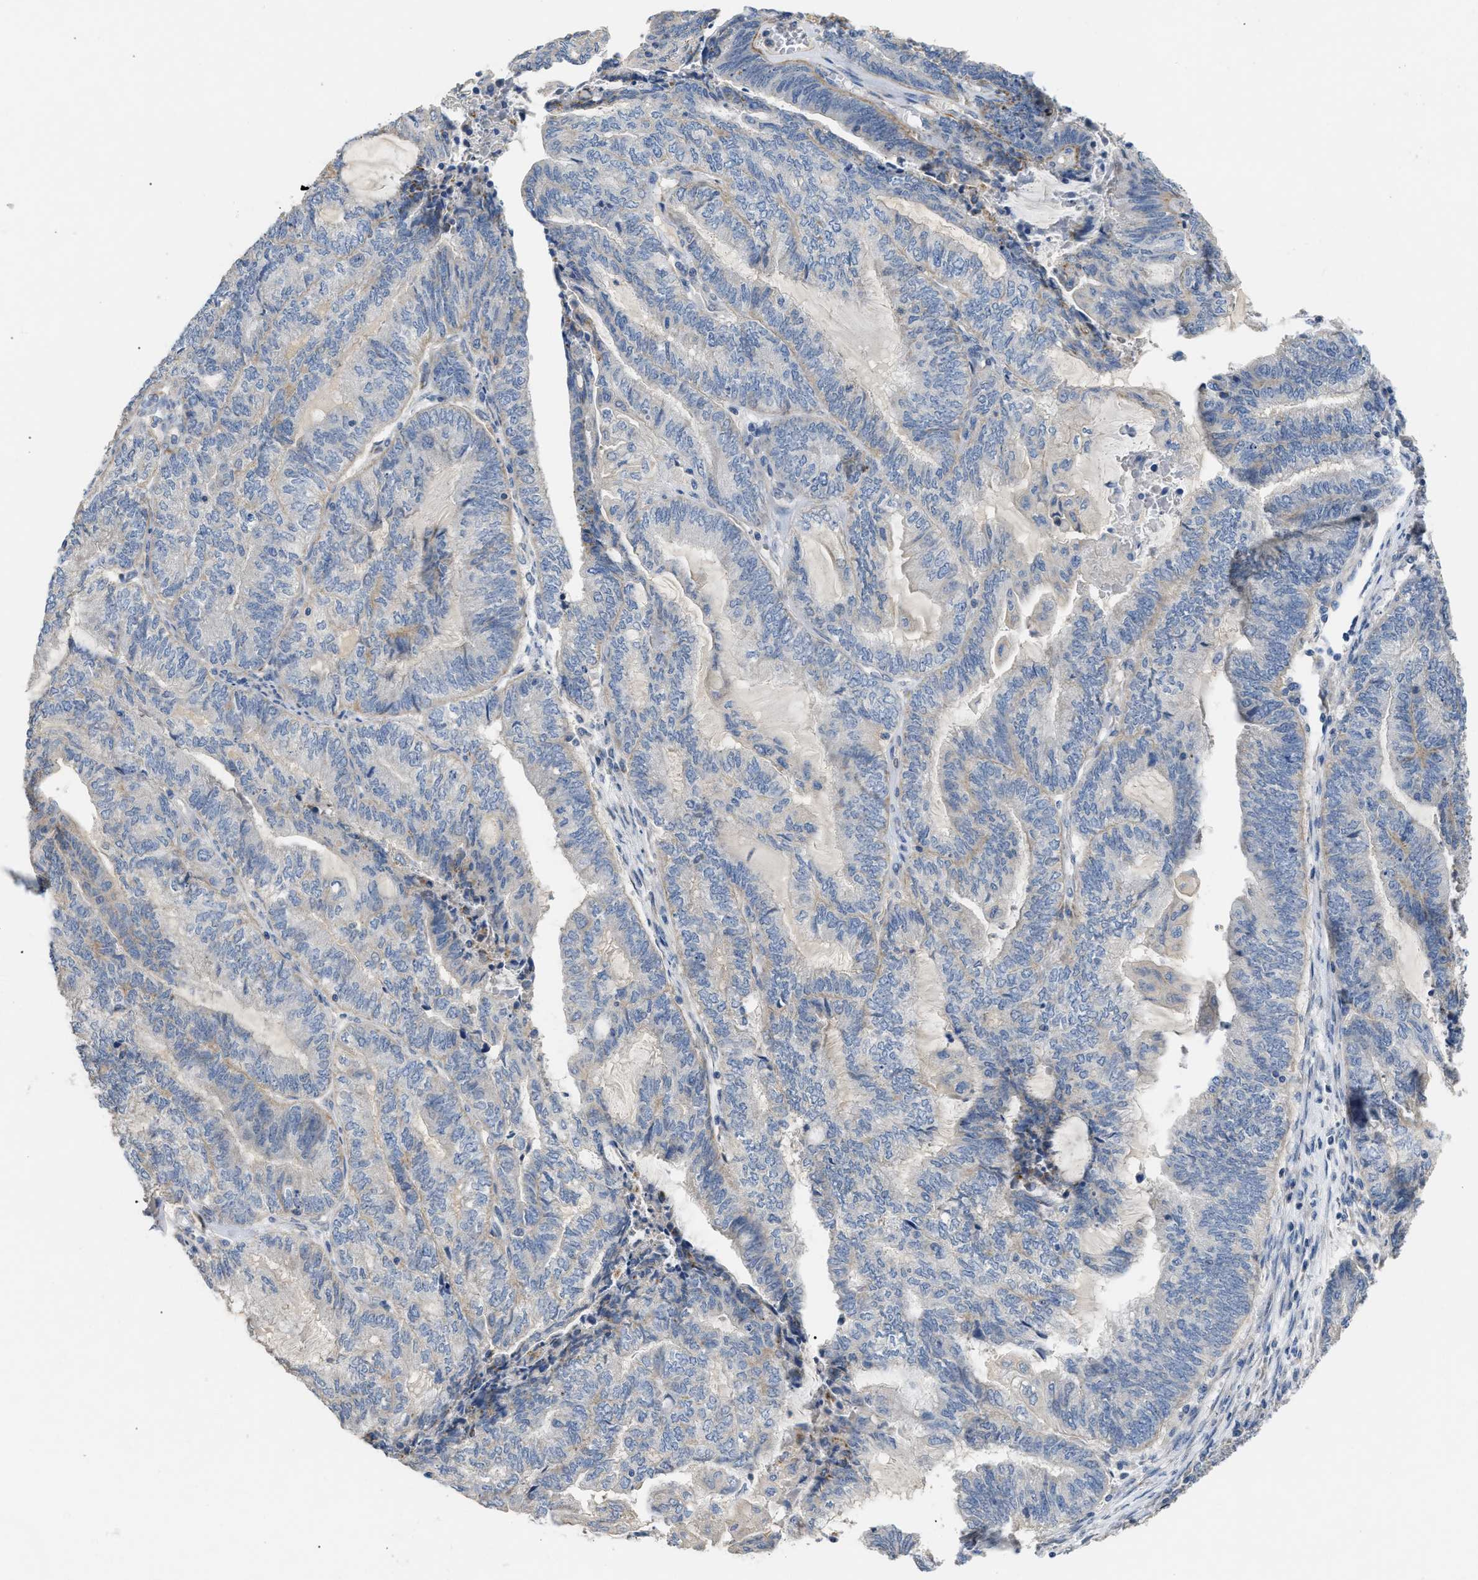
{"staining": {"intensity": "negative", "quantity": "none", "location": "none"}, "tissue": "endometrial cancer", "cell_type": "Tumor cells", "image_type": "cancer", "snomed": [{"axis": "morphology", "description": "Adenocarcinoma, NOS"}, {"axis": "topography", "description": "Uterus"}, {"axis": "topography", "description": "Endometrium"}], "caption": "Immunohistochemical staining of human endometrial adenocarcinoma shows no significant positivity in tumor cells.", "gene": "DHX58", "patient": {"sex": "female", "age": 70}}